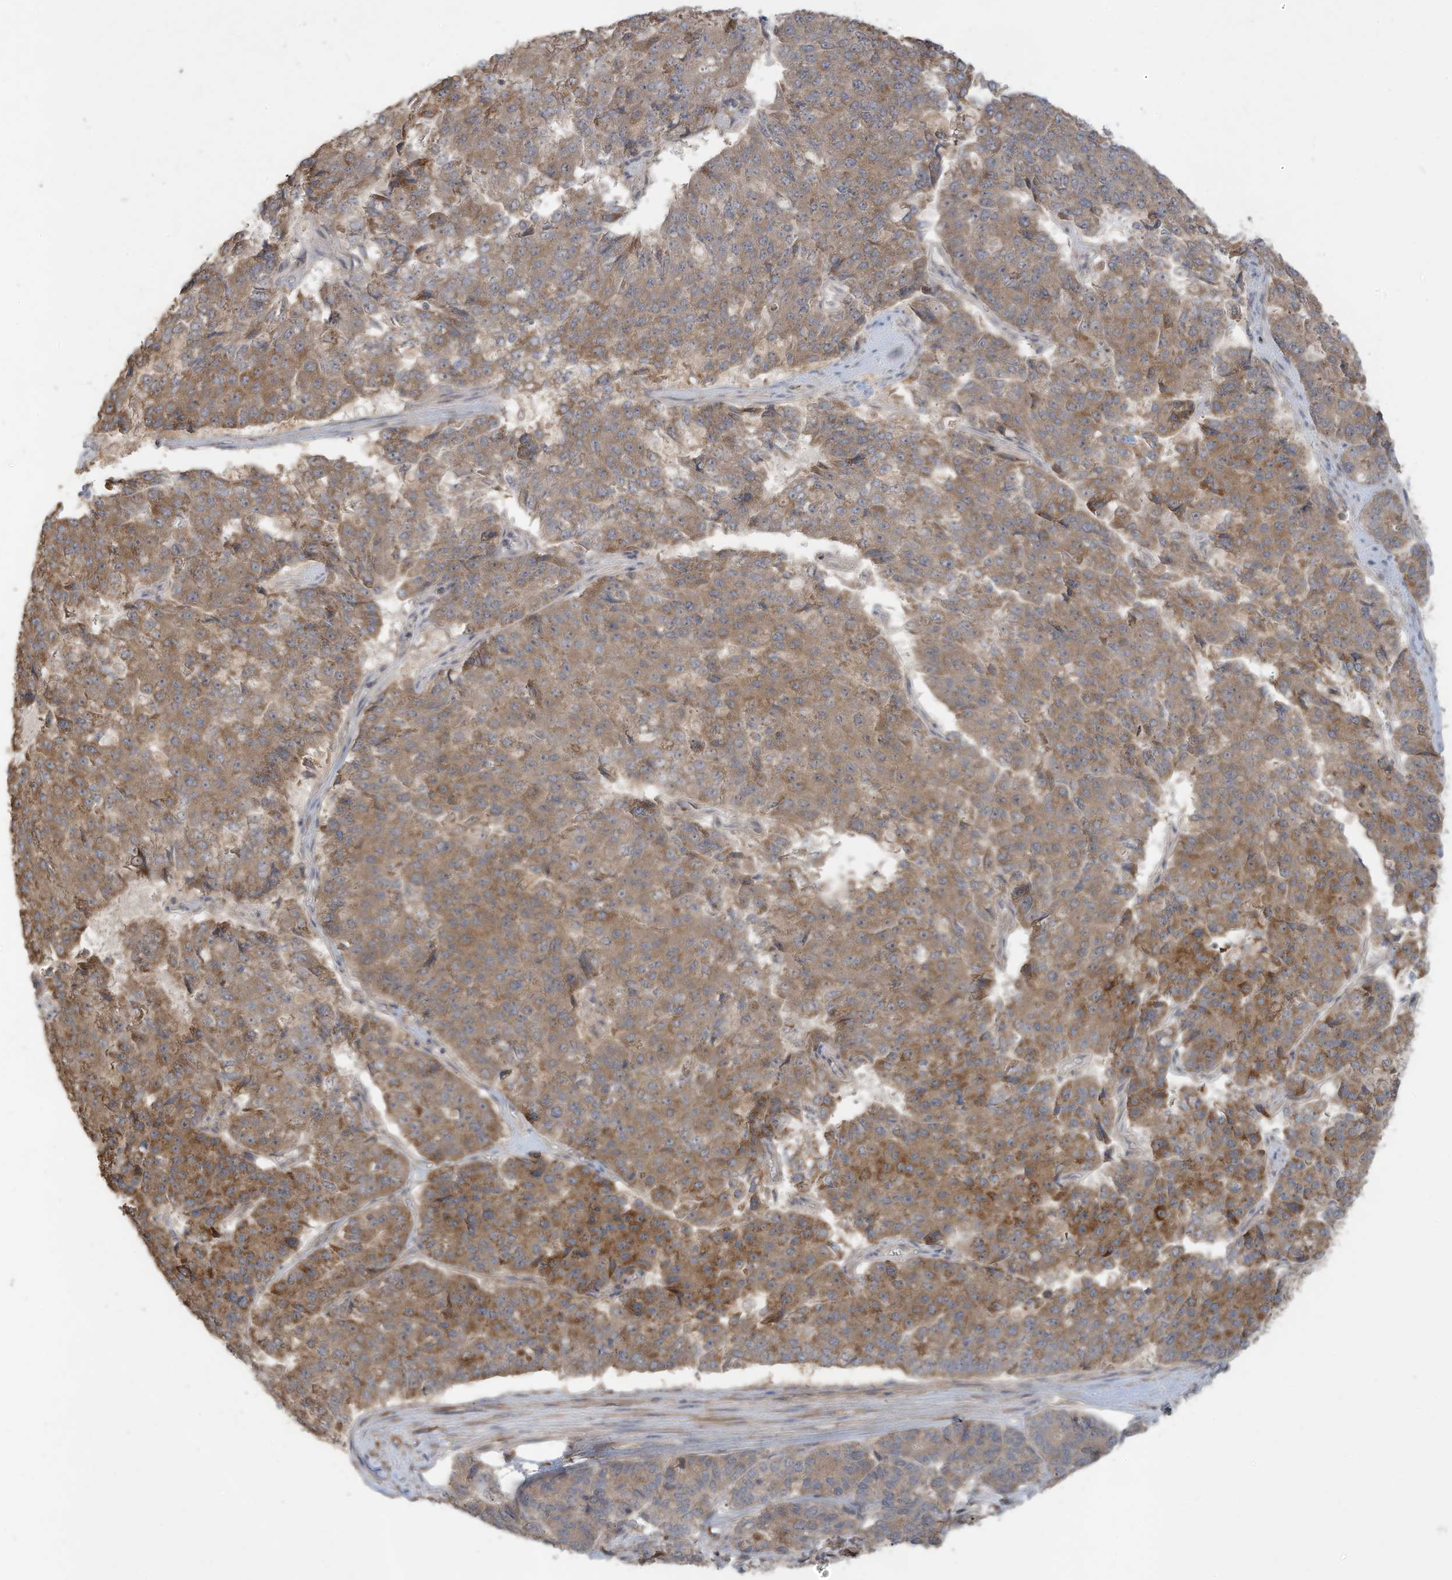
{"staining": {"intensity": "moderate", "quantity": ">75%", "location": "cytoplasmic/membranous"}, "tissue": "pancreatic cancer", "cell_type": "Tumor cells", "image_type": "cancer", "snomed": [{"axis": "morphology", "description": "Adenocarcinoma, NOS"}, {"axis": "topography", "description": "Pancreas"}], "caption": "There is medium levels of moderate cytoplasmic/membranous positivity in tumor cells of pancreatic cancer, as demonstrated by immunohistochemical staining (brown color).", "gene": "MAGIX", "patient": {"sex": "male", "age": 50}}